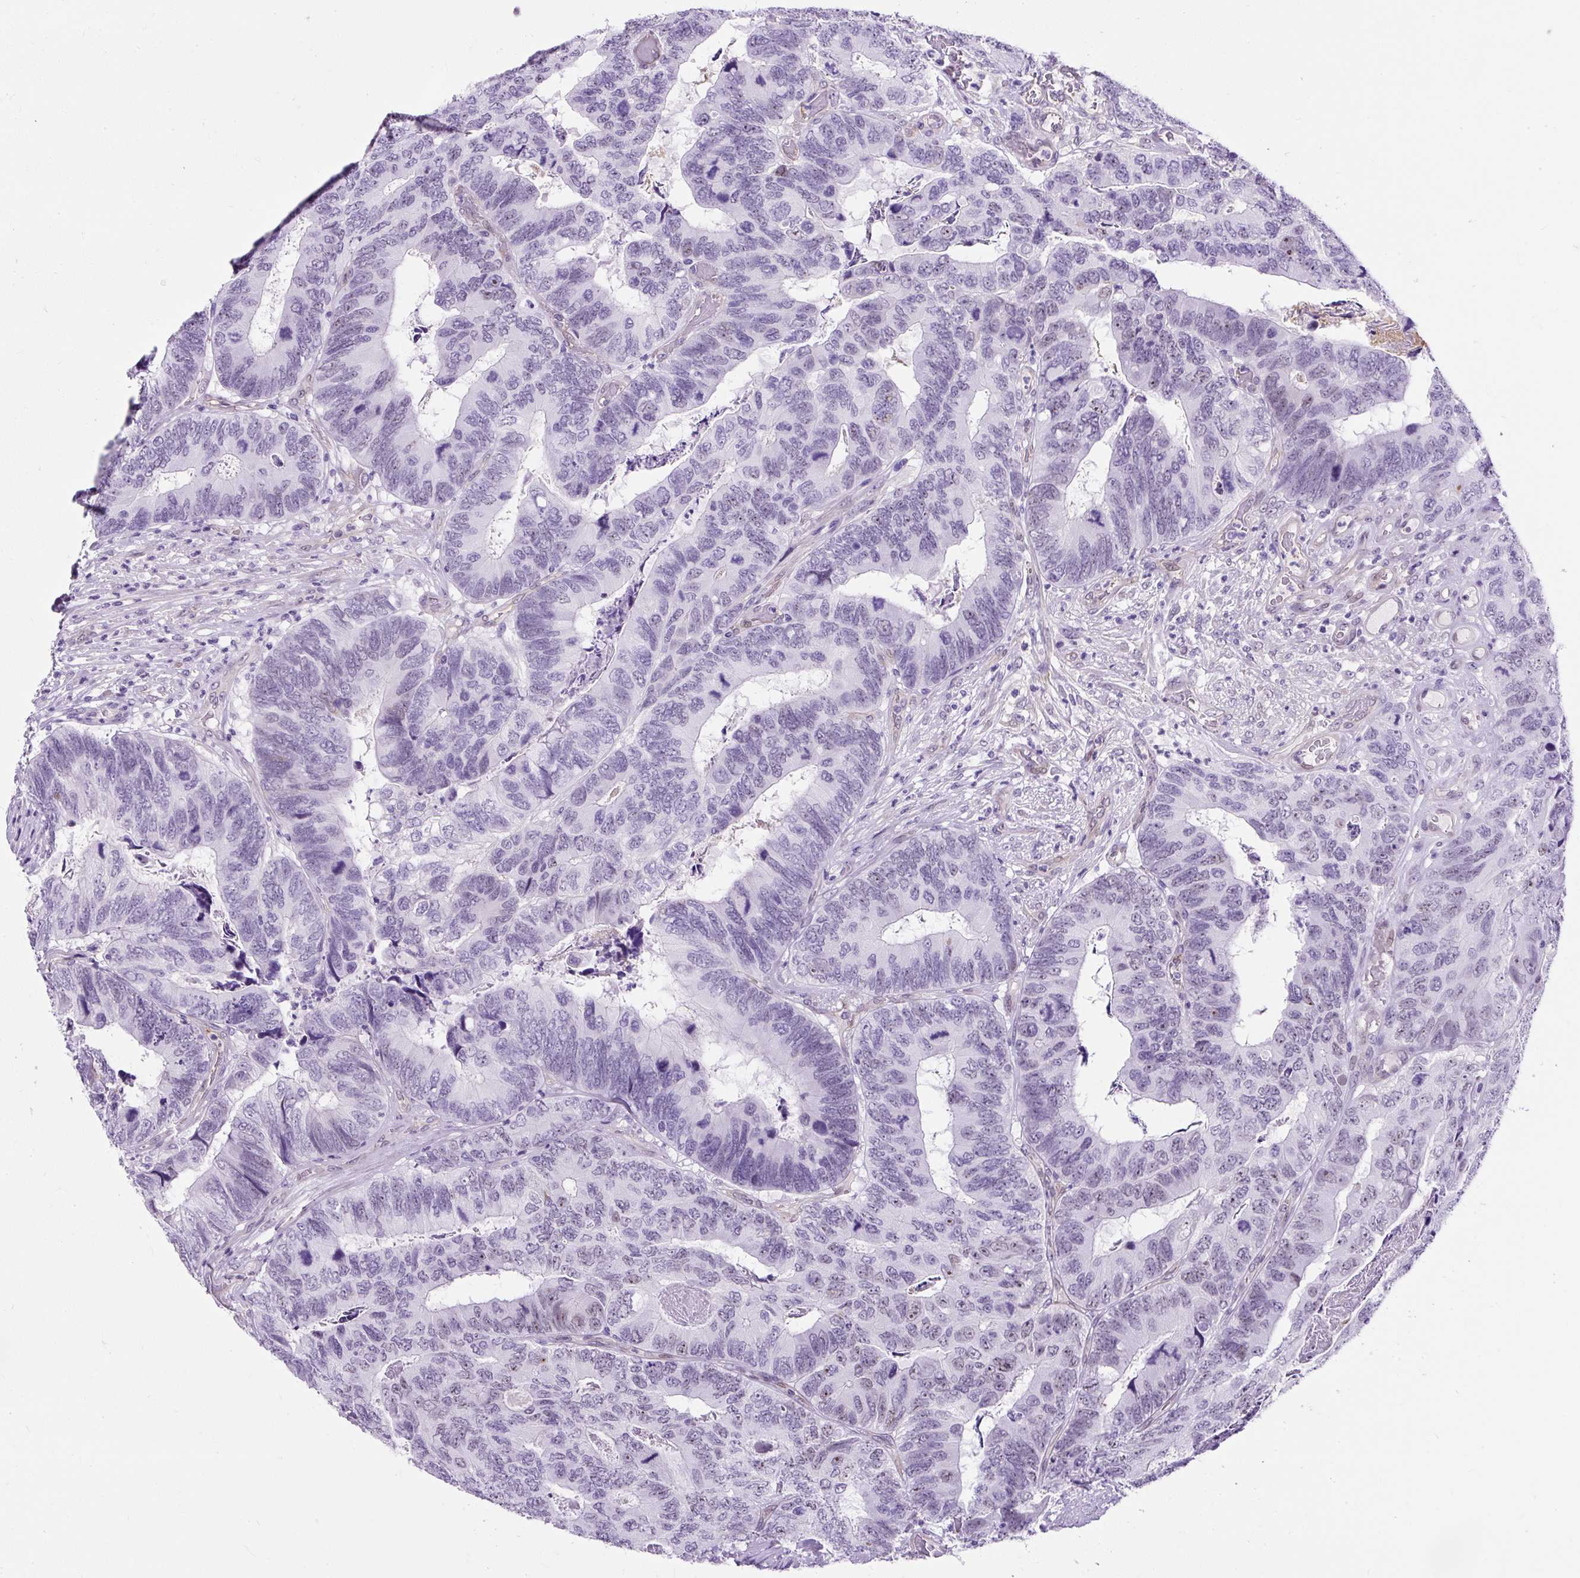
{"staining": {"intensity": "negative", "quantity": "none", "location": "none"}, "tissue": "colorectal cancer", "cell_type": "Tumor cells", "image_type": "cancer", "snomed": [{"axis": "morphology", "description": "Adenocarcinoma, NOS"}, {"axis": "topography", "description": "Colon"}], "caption": "Tumor cells are negative for brown protein staining in colorectal cancer.", "gene": "KRT12", "patient": {"sex": "female", "age": 67}}